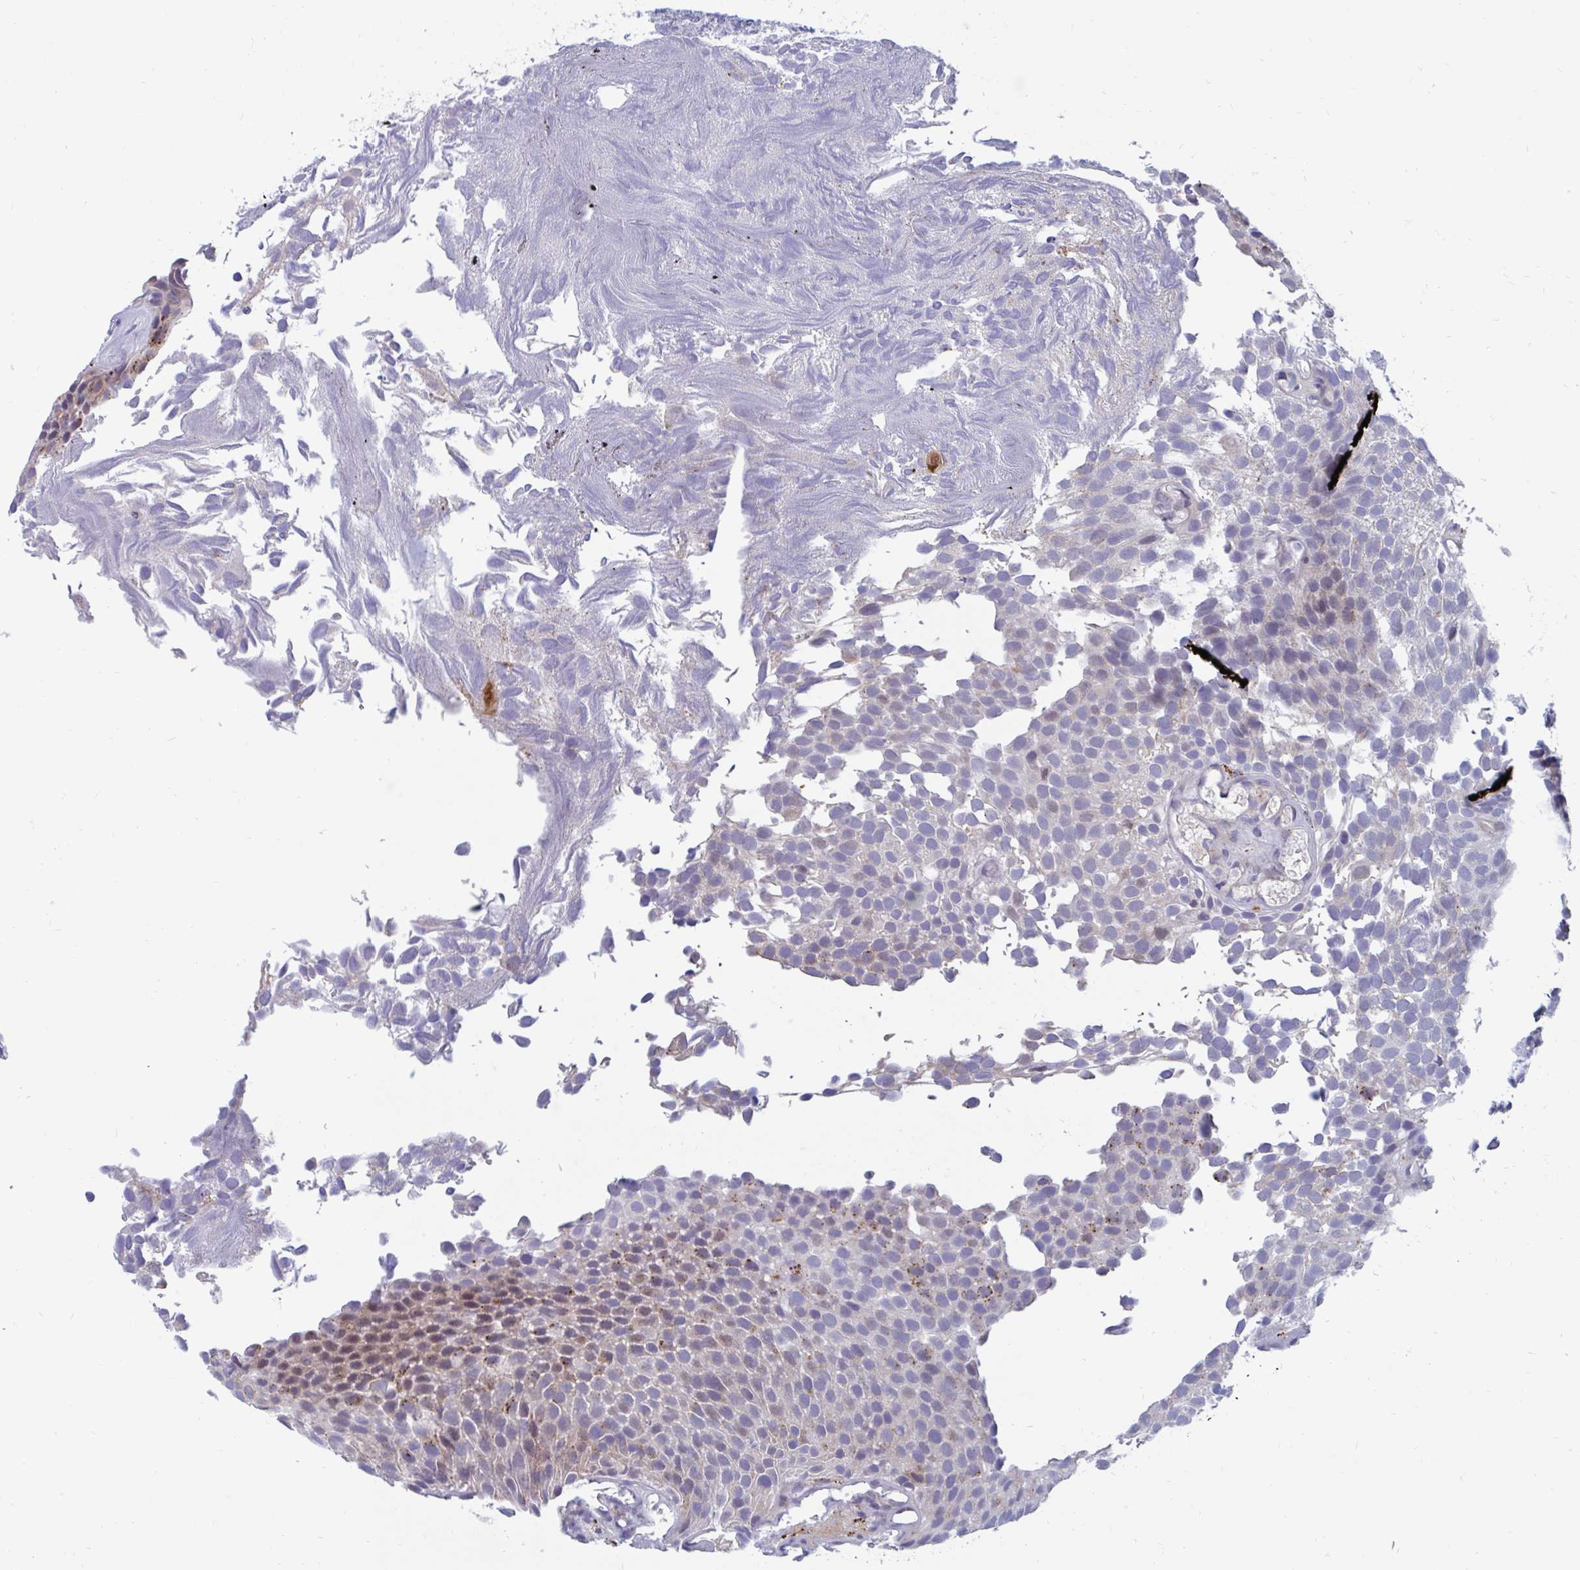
{"staining": {"intensity": "moderate", "quantity": "<25%", "location": "cytoplasmic/membranous"}, "tissue": "urothelial cancer", "cell_type": "Tumor cells", "image_type": "cancer", "snomed": [{"axis": "morphology", "description": "Urothelial carcinoma, Low grade"}, {"axis": "topography", "description": "Urinary bladder"}], "caption": "DAB immunohistochemical staining of human urothelial cancer exhibits moderate cytoplasmic/membranous protein expression in approximately <25% of tumor cells. The staining is performed using DAB brown chromogen to label protein expression. The nuclei are counter-stained blue using hematoxylin.", "gene": "FAM219B", "patient": {"sex": "male", "age": 89}}